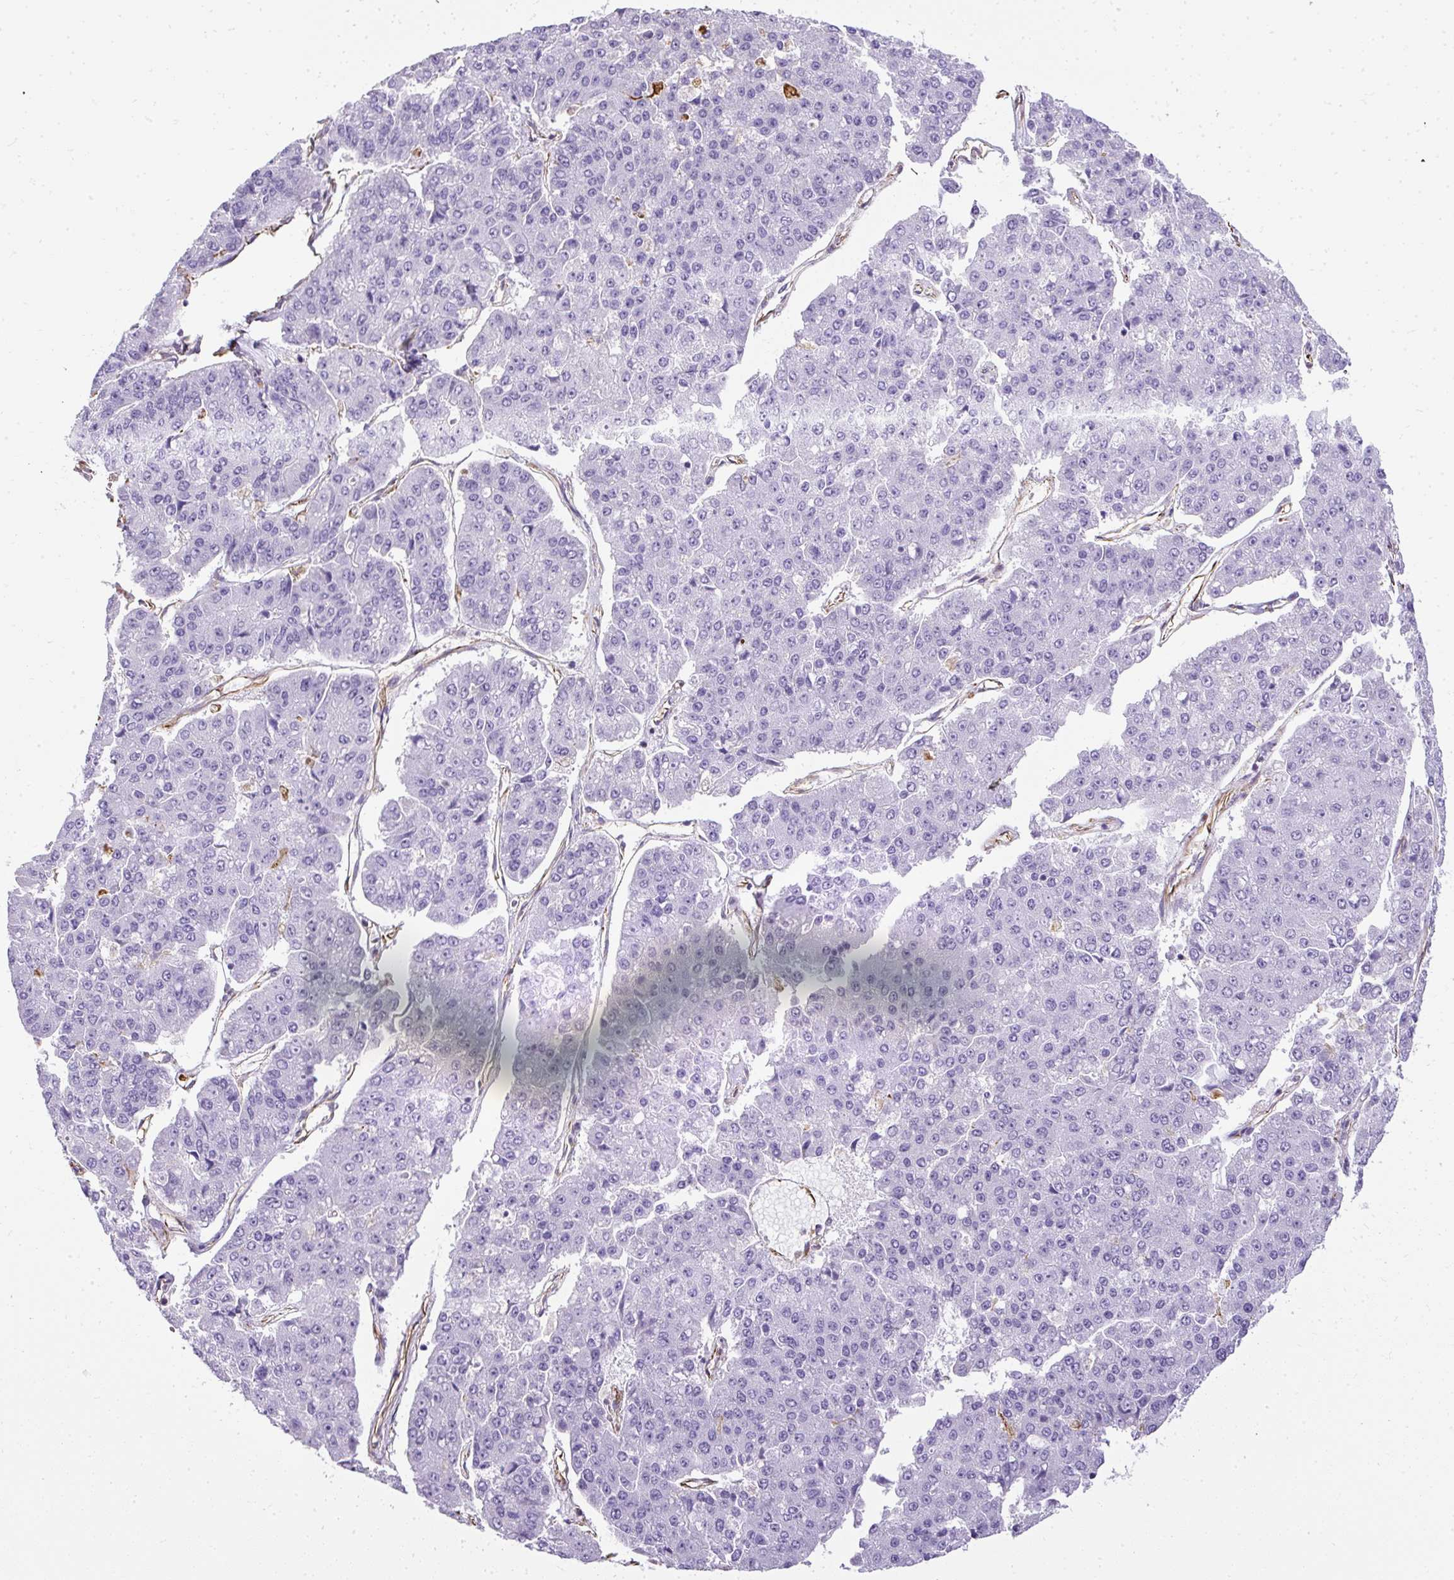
{"staining": {"intensity": "negative", "quantity": "none", "location": "none"}, "tissue": "pancreatic cancer", "cell_type": "Tumor cells", "image_type": "cancer", "snomed": [{"axis": "morphology", "description": "Adenocarcinoma, NOS"}, {"axis": "topography", "description": "Pancreas"}], "caption": "This is an immunohistochemistry (IHC) histopathology image of human pancreatic cancer. There is no expression in tumor cells.", "gene": "PLS1", "patient": {"sex": "male", "age": 50}}